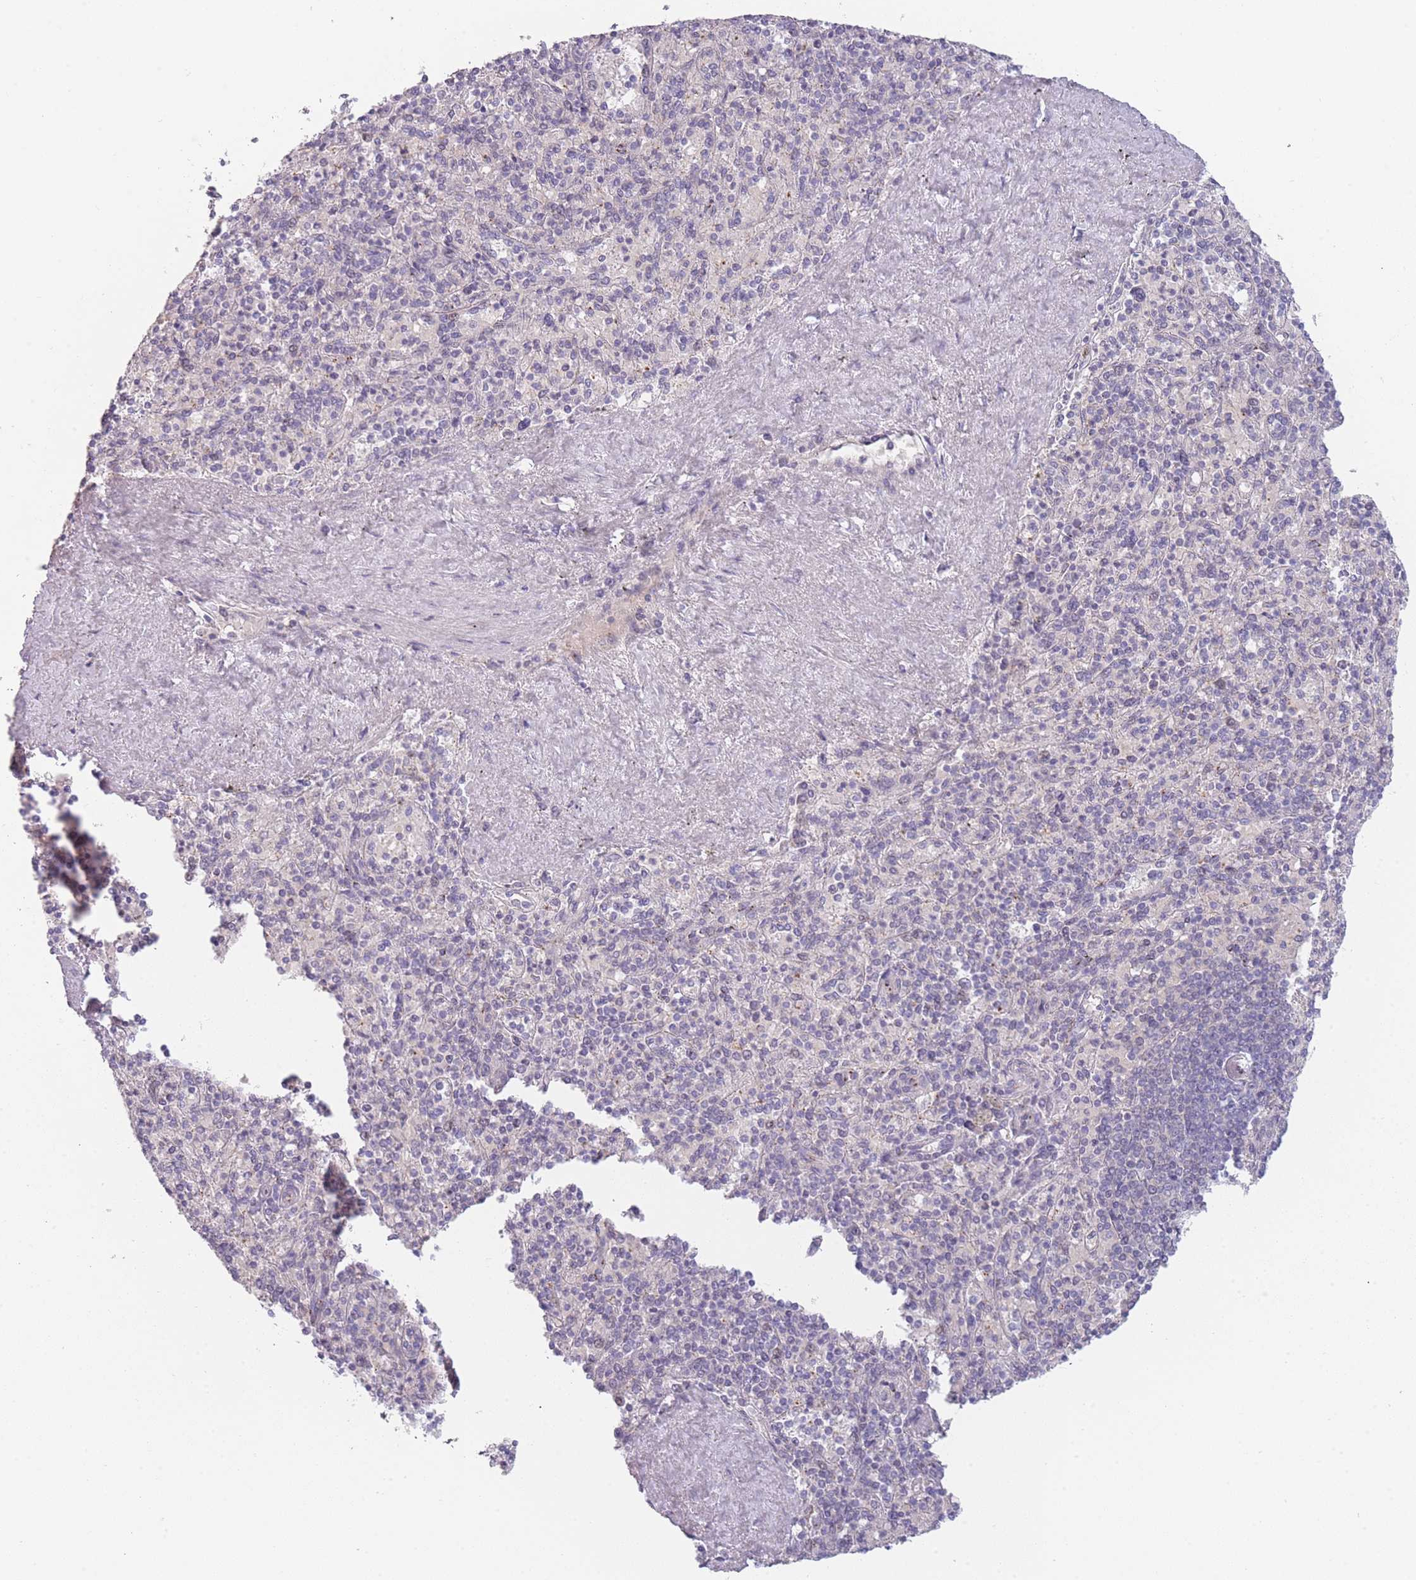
{"staining": {"intensity": "moderate", "quantity": "25%-75%", "location": "cytoplasmic/membranous"}, "tissue": "spleen", "cell_type": "Cells in red pulp", "image_type": "normal", "snomed": [{"axis": "morphology", "description": "Normal tissue, NOS"}, {"axis": "topography", "description": "Spleen"}], "caption": "IHC of normal human spleen shows medium levels of moderate cytoplasmic/membranous staining in approximately 25%-75% of cells in red pulp.", "gene": "MRI1", "patient": {"sex": "male", "age": 82}}